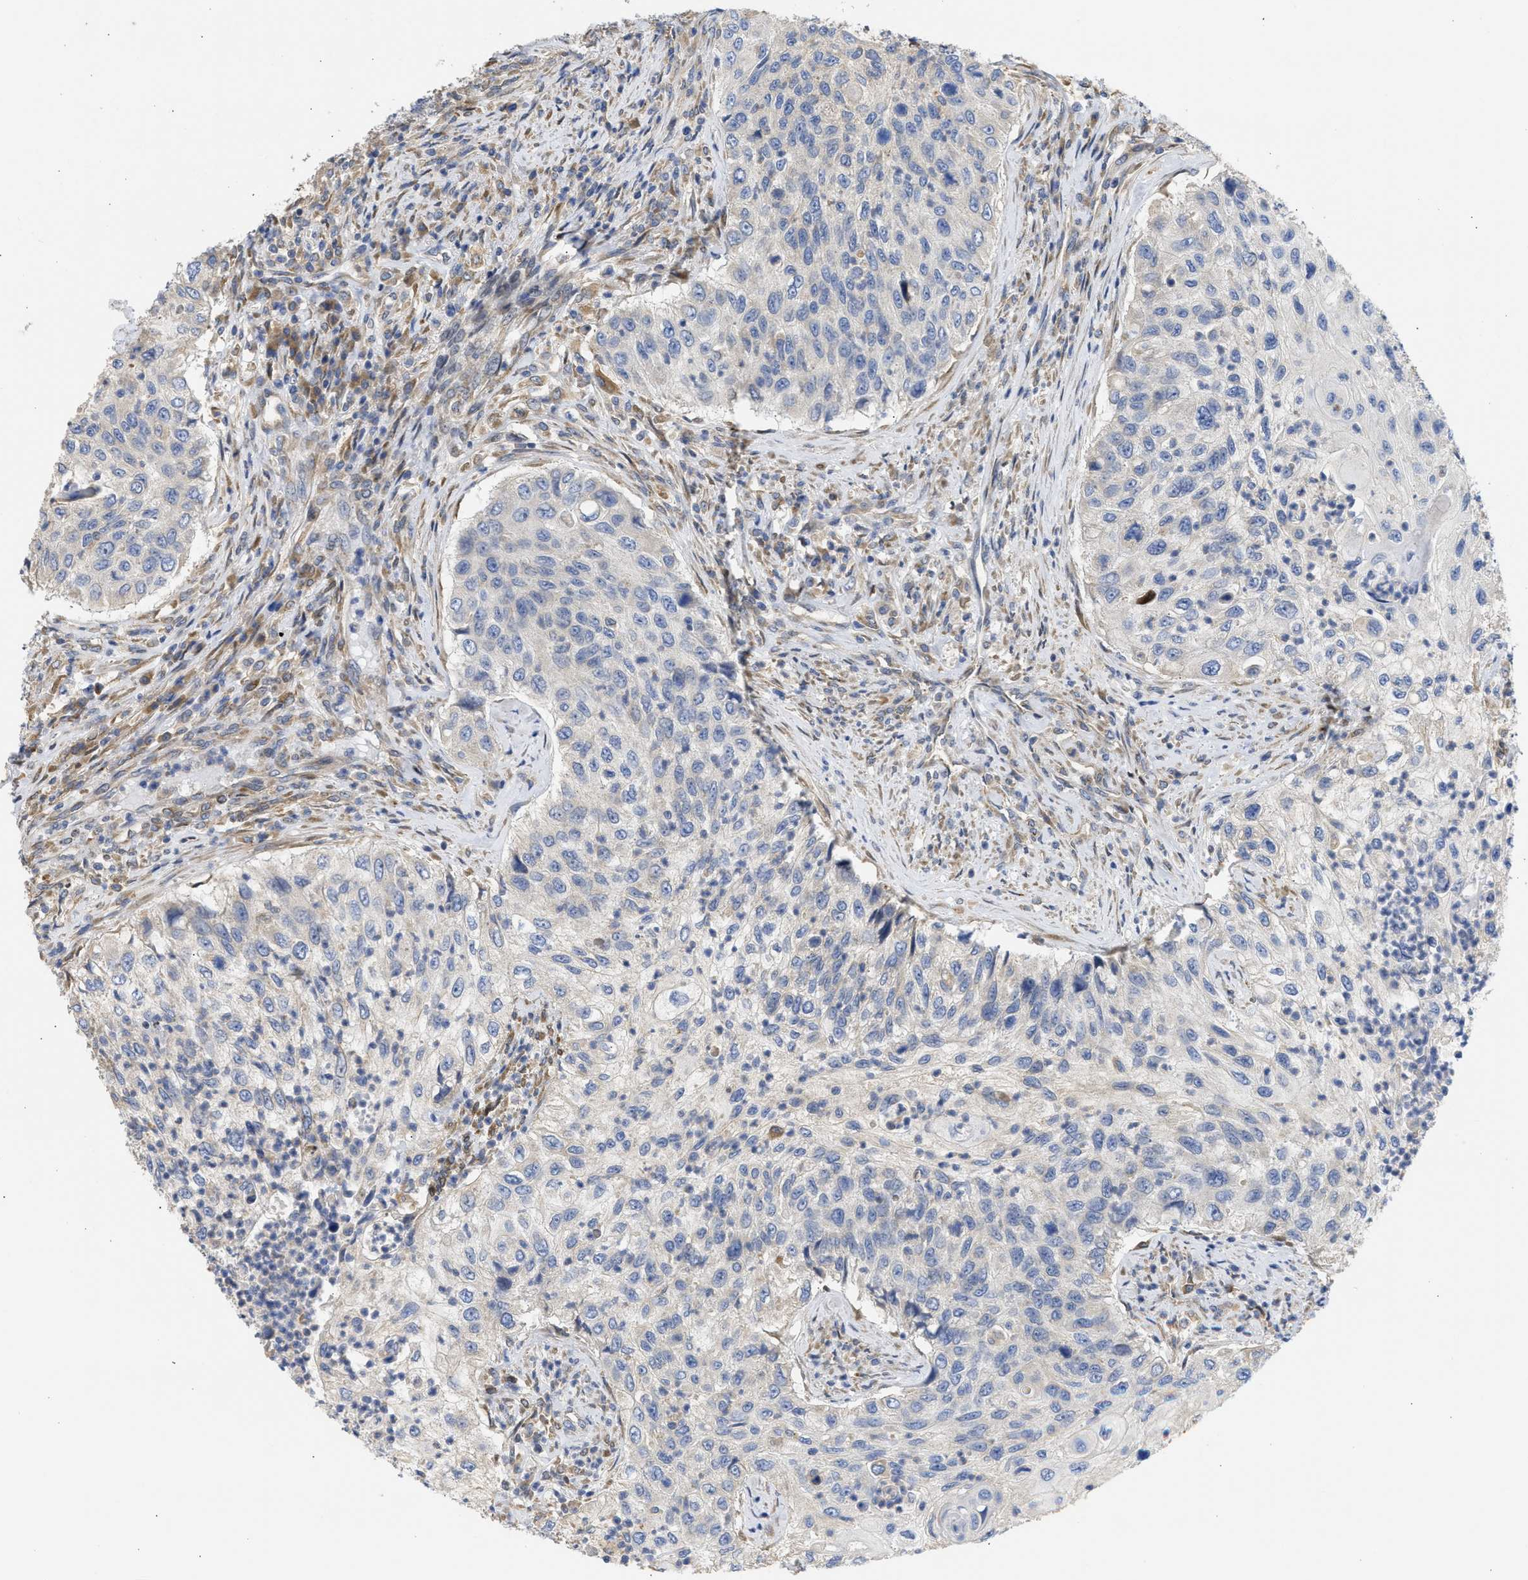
{"staining": {"intensity": "negative", "quantity": "none", "location": "none"}, "tissue": "urothelial cancer", "cell_type": "Tumor cells", "image_type": "cancer", "snomed": [{"axis": "morphology", "description": "Urothelial carcinoma, High grade"}, {"axis": "topography", "description": "Urinary bladder"}], "caption": "Tumor cells are negative for brown protein staining in urothelial cancer.", "gene": "TMED1", "patient": {"sex": "female", "age": 60}}